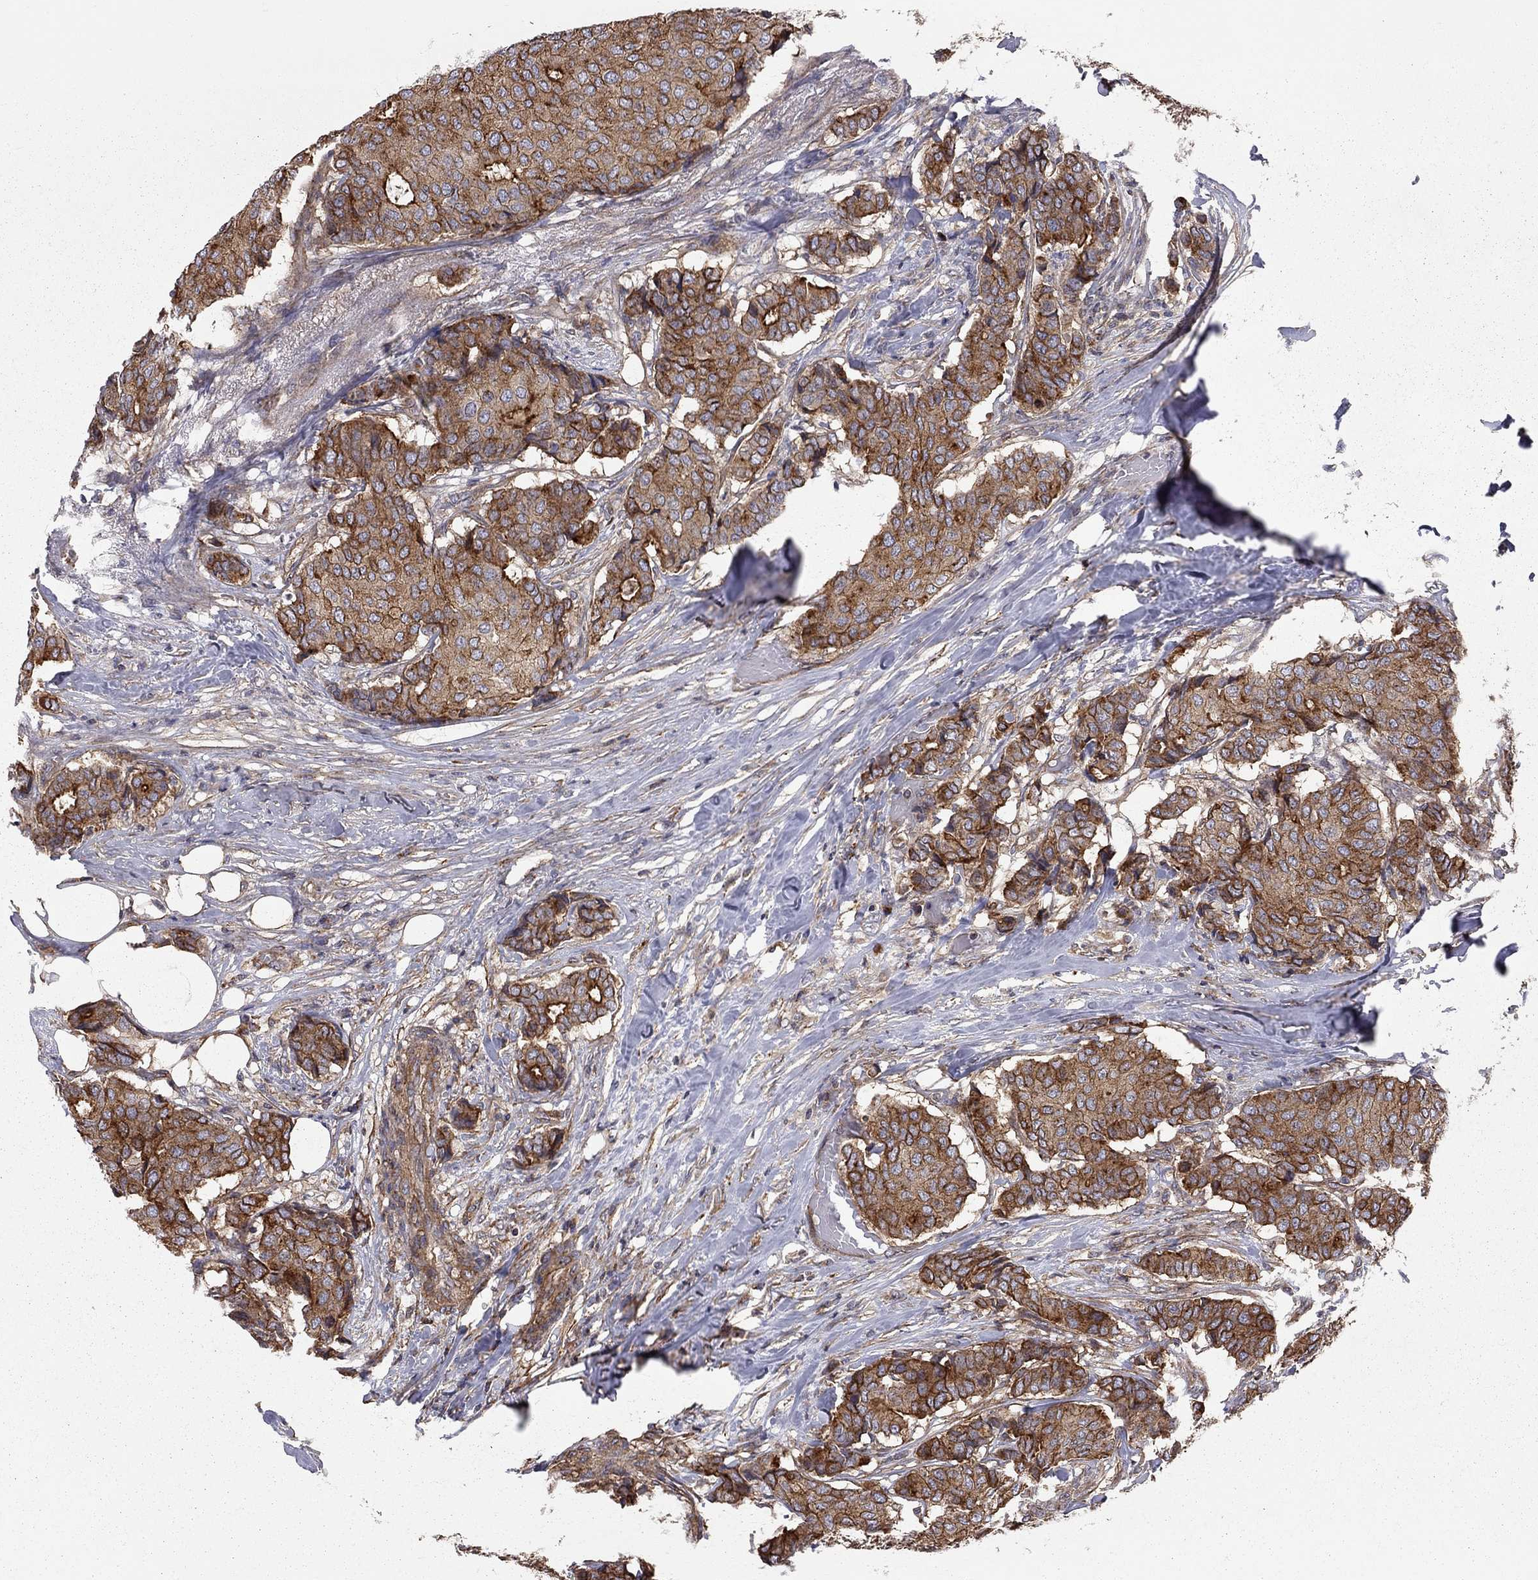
{"staining": {"intensity": "strong", "quantity": ">75%", "location": "cytoplasmic/membranous"}, "tissue": "breast cancer", "cell_type": "Tumor cells", "image_type": "cancer", "snomed": [{"axis": "morphology", "description": "Duct carcinoma"}, {"axis": "topography", "description": "Breast"}], "caption": "Immunohistochemical staining of breast cancer shows strong cytoplasmic/membranous protein staining in approximately >75% of tumor cells. (Brightfield microscopy of DAB IHC at high magnification).", "gene": "RASEF", "patient": {"sex": "female", "age": 75}}